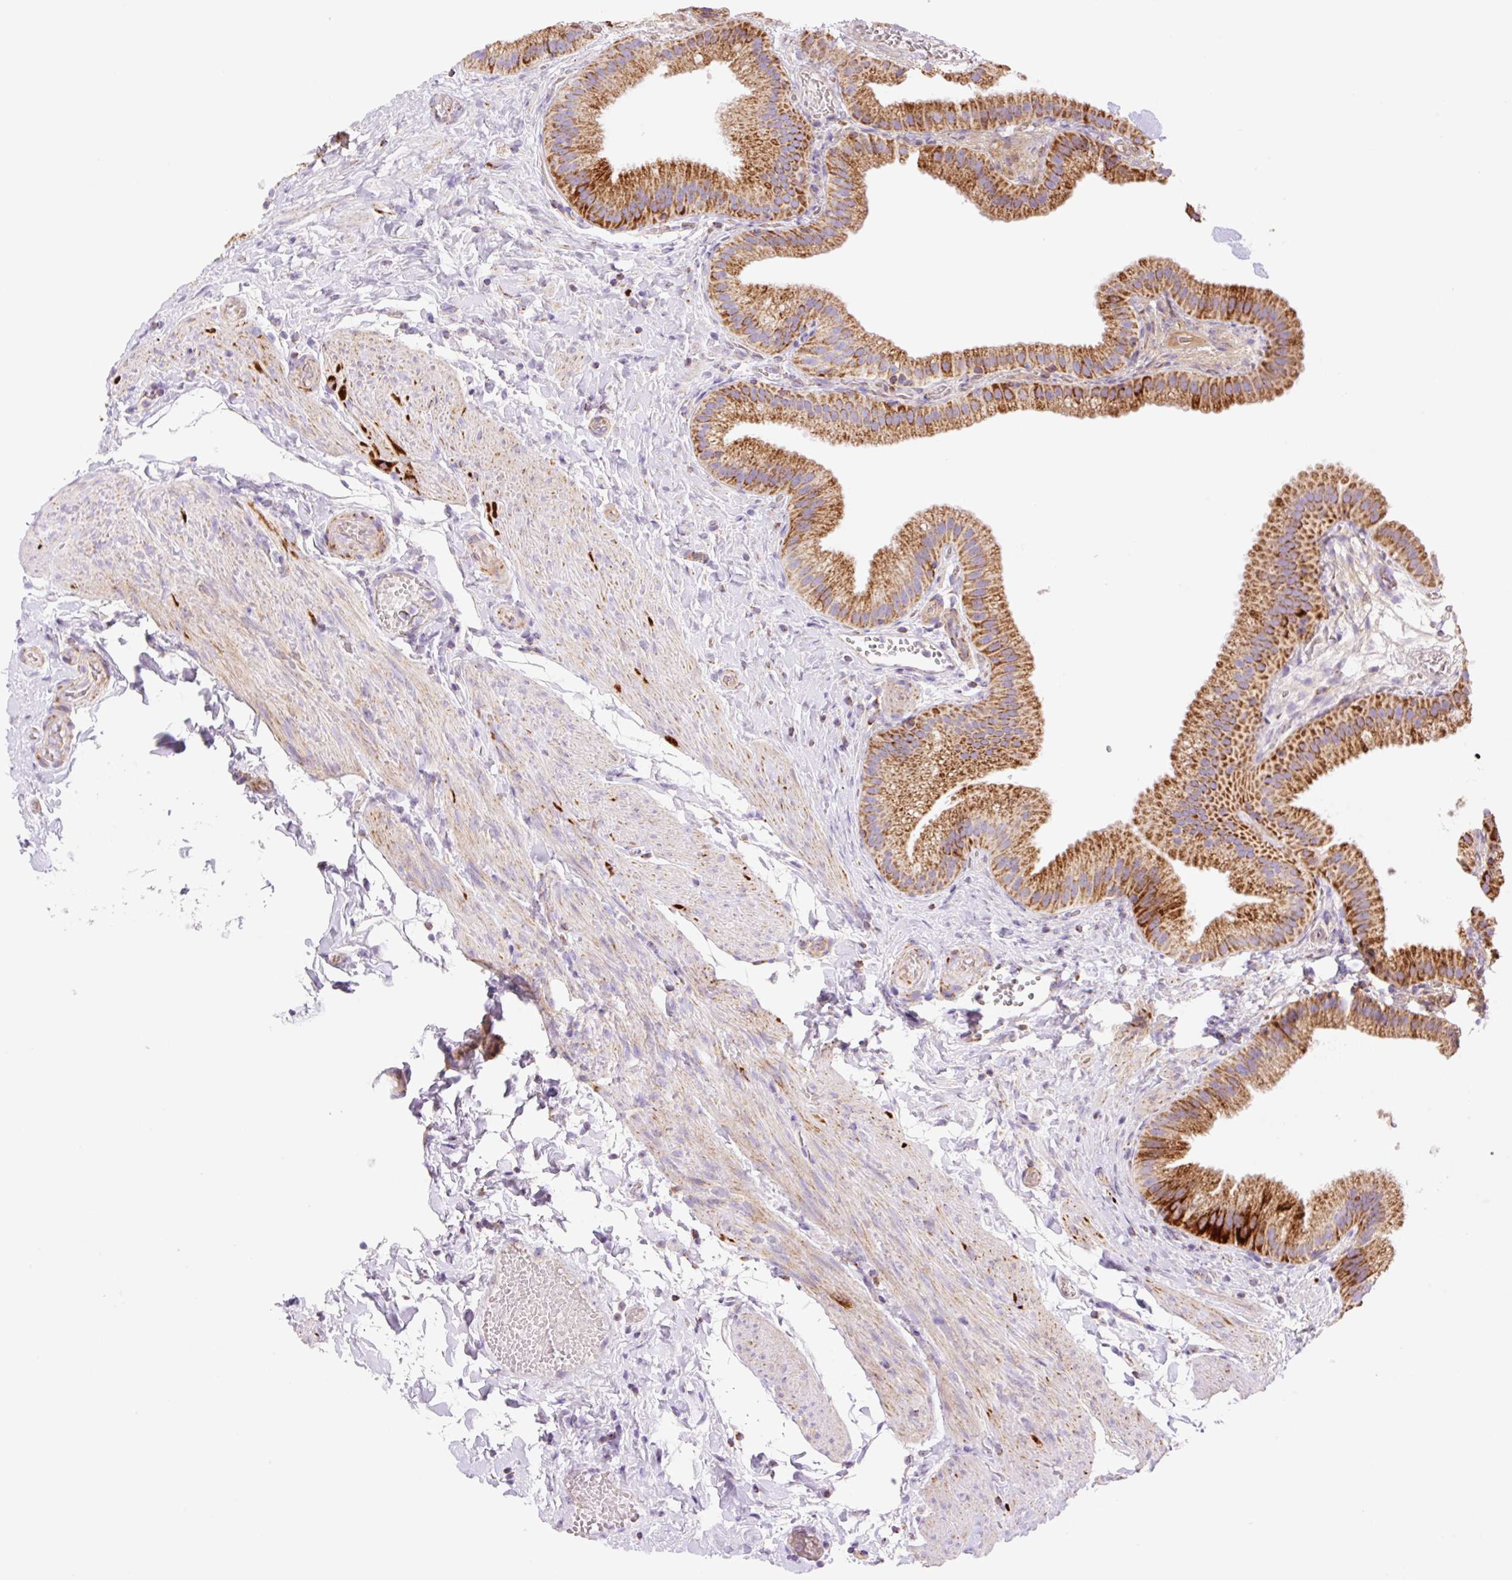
{"staining": {"intensity": "strong", "quantity": "25%-75%", "location": "cytoplasmic/membranous"}, "tissue": "gallbladder", "cell_type": "Glandular cells", "image_type": "normal", "snomed": [{"axis": "morphology", "description": "Normal tissue, NOS"}, {"axis": "topography", "description": "Gallbladder"}], "caption": "Immunohistochemistry staining of normal gallbladder, which exhibits high levels of strong cytoplasmic/membranous expression in approximately 25%-75% of glandular cells indicating strong cytoplasmic/membranous protein positivity. The staining was performed using DAB (3,3'-diaminobenzidine) (brown) for protein detection and nuclei were counterstained in hematoxylin (blue).", "gene": "ETNK2", "patient": {"sex": "female", "age": 63}}